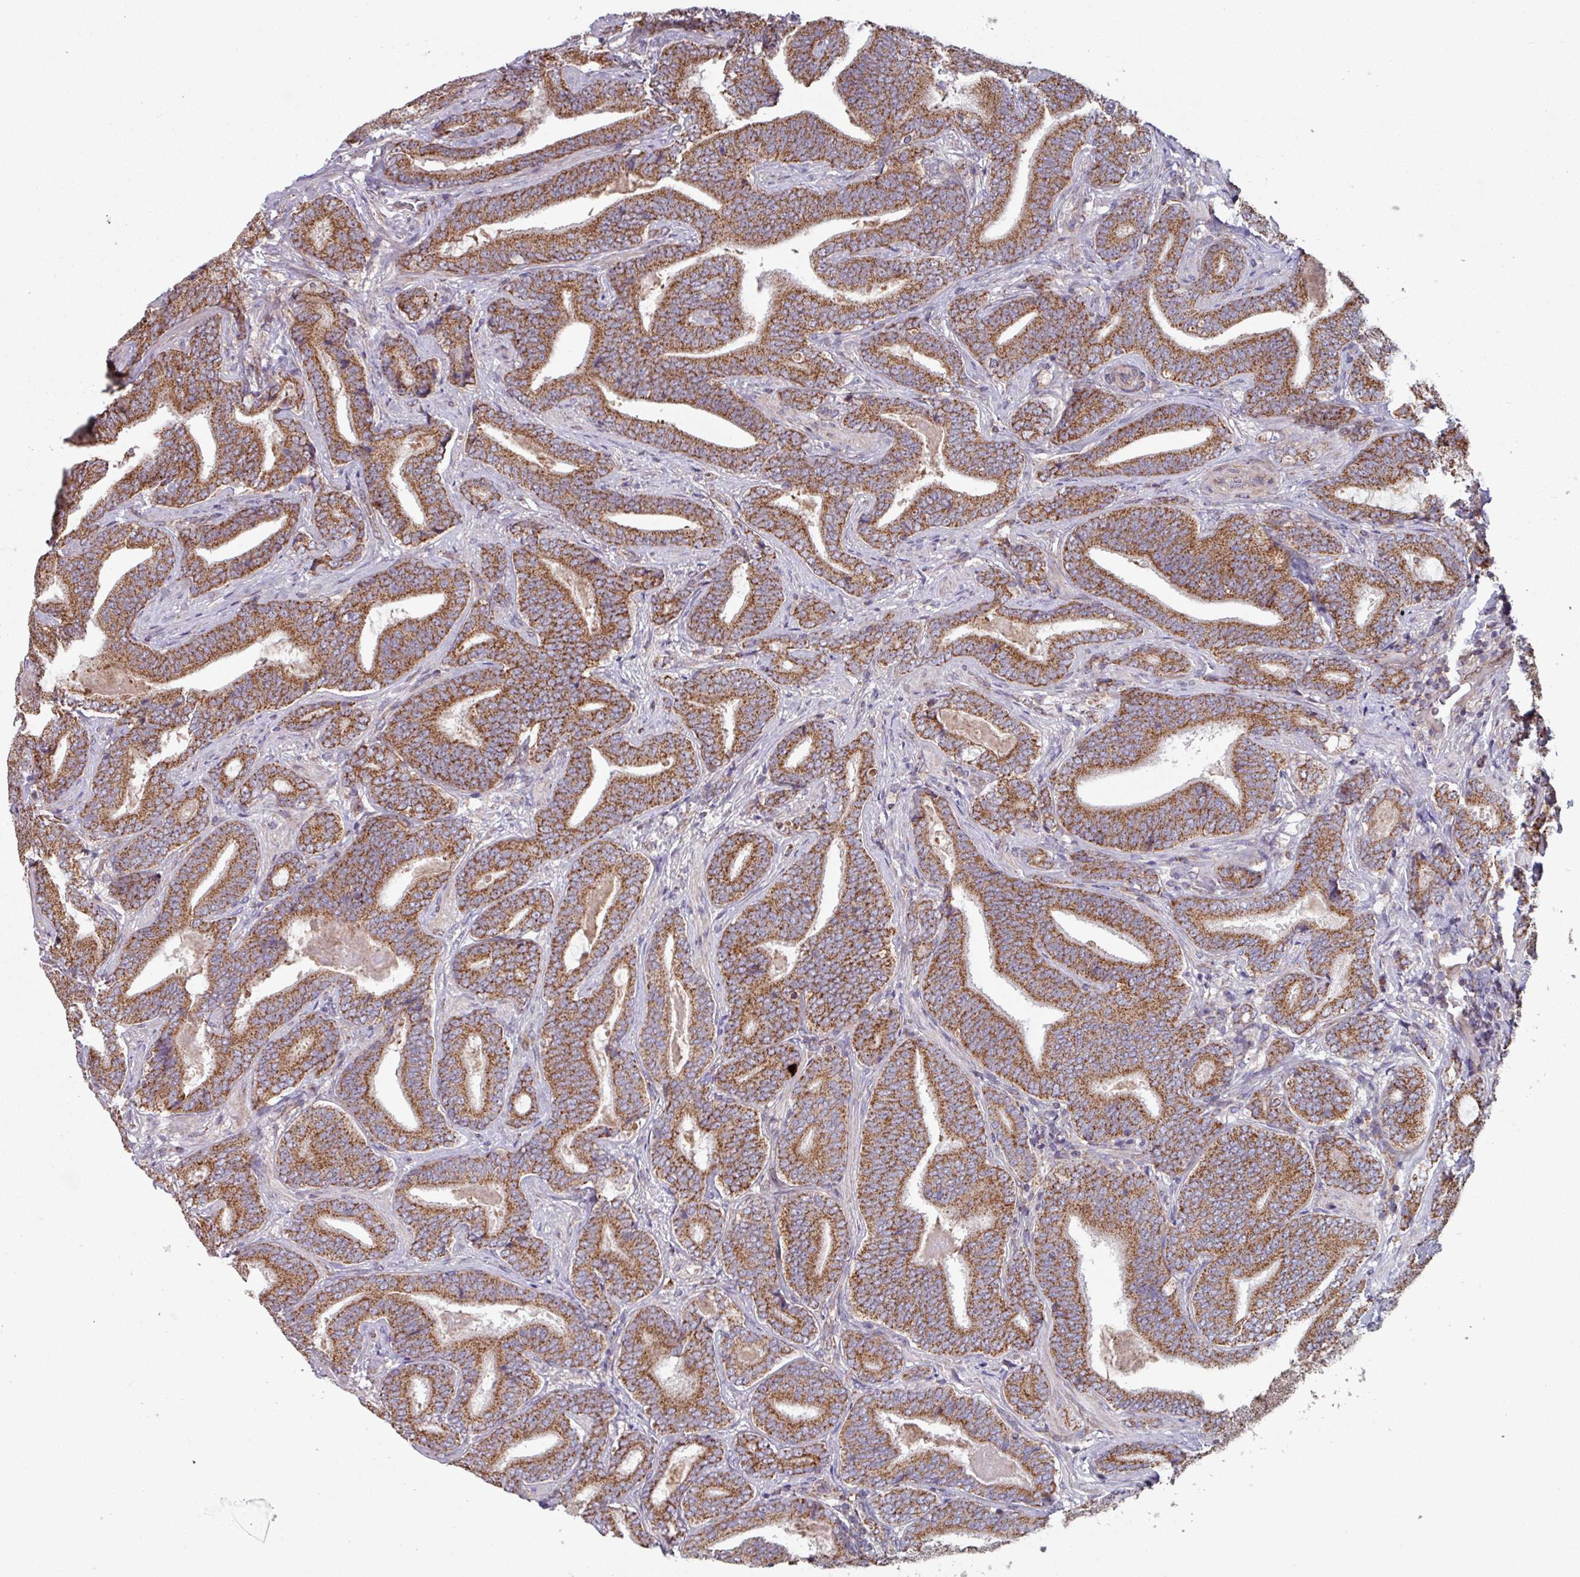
{"staining": {"intensity": "moderate", "quantity": ">75%", "location": "cytoplasmic/membranous"}, "tissue": "prostate cancer", "cell_type": "Tumor cells", "image_type": "cancer", "snomed": [{"axis": "morphology", "description": "Adenocarcinoma, Low grade"}, {"axis": "topography", "description": "Prostate and seminal vesicle, NOS"}], "caption": "Immunohistochemistry of low-grade adenocarcinoma (prostate) demonstrates medium levels of moderate cytoplasmic/membranous staining in approximately >75% of tumor cells. (DAB = brown stain, brightfield microscopy at high magnification).", "gene": "COX7C", "patient": {"sex": "male", "age": 61}}